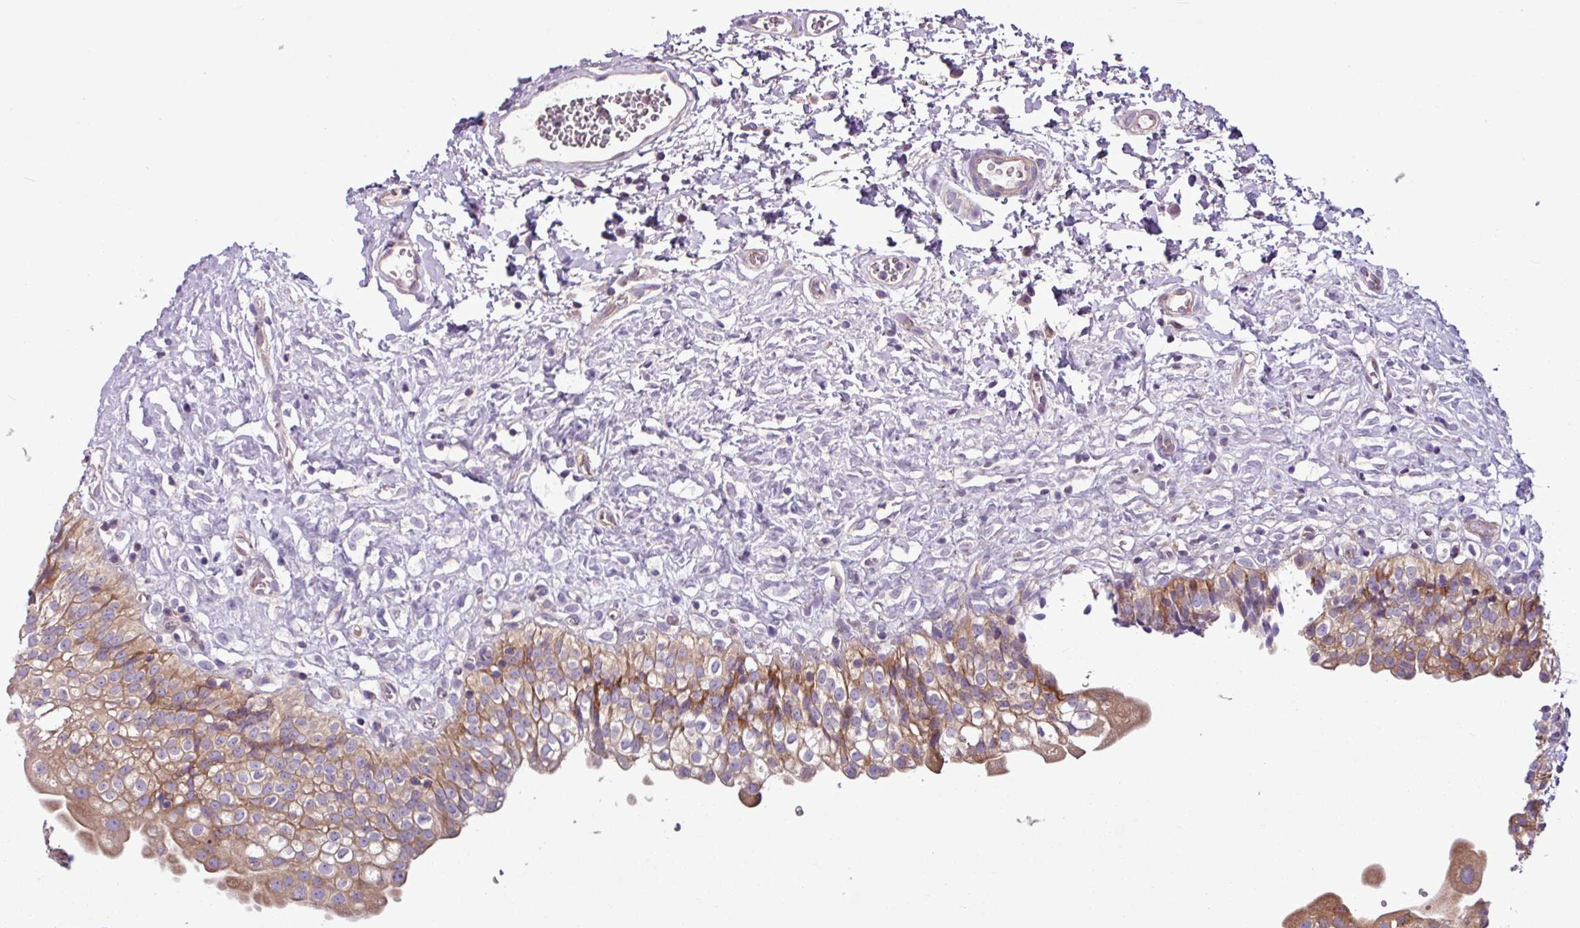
{"staining": {"intensity": "moderate", "quantity": ">75%", "location": "cytoplasmic/membranous"}, "tissue": "urinary bladder", "cell_type": "Urothelial cells", "image_type": "normal", "snomed": [{"axis": "morphology", "description": "Normal tissue, NOS"}, {"axis": "topography", "description": "Urinary bladder"}], "caption": "High-power microscopy captured an IHC photomicrograph of unremarkable urinary bladder, revealing moderate cytoplasmic/membranous positivity in approximately >75% of urothelial cells.", "gene": "MROH2A", "patient": {"sex": "male", "age": 51}}